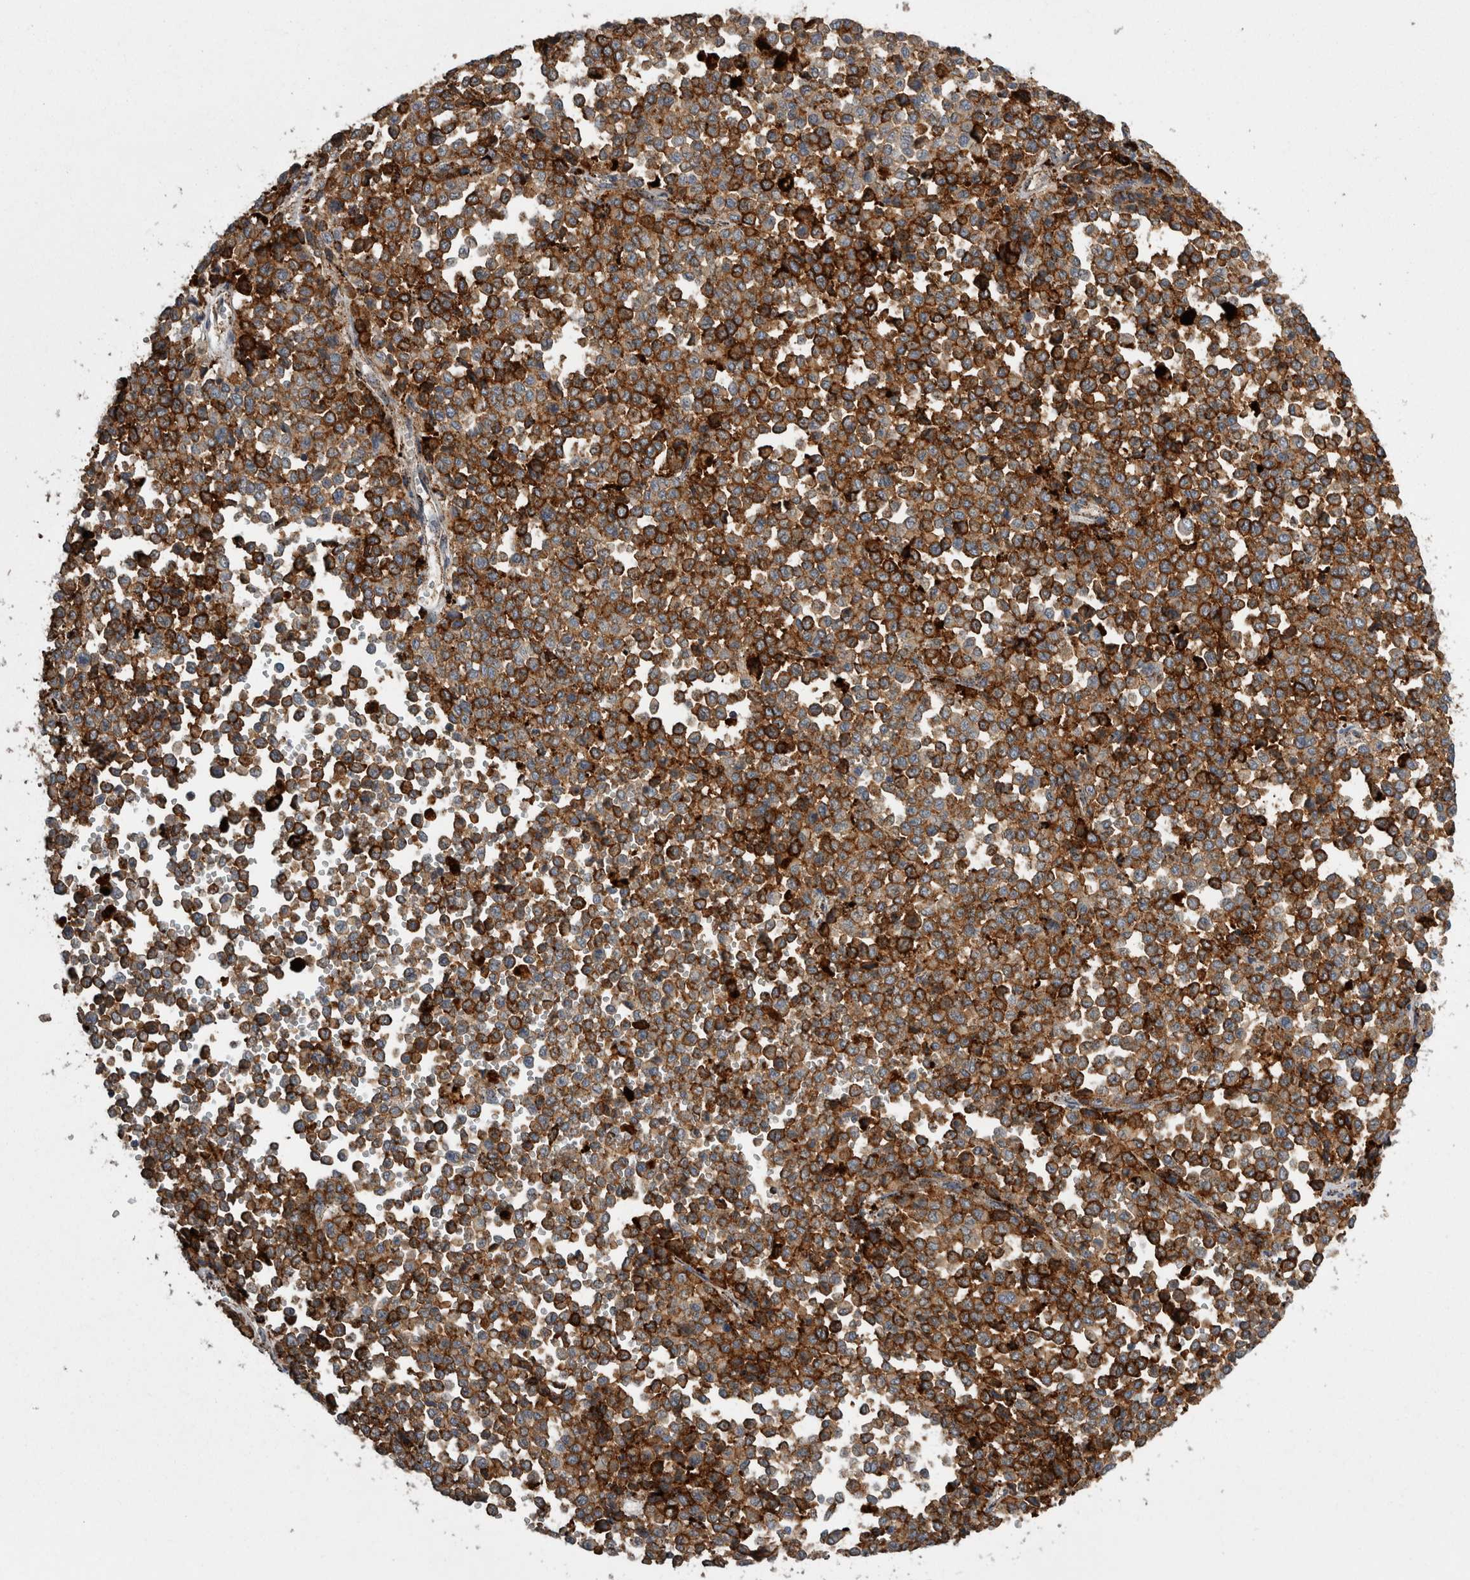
{"staining": {"intensity": "strong", "quantity": ">75%", "location": "cytoplasmic/membranous"}, "tissue": "melanoma", "cell_type": "Tumor cells", "image_type": "cancer", "snomed": [{"axis": "morphology", "description": "Malignant melanoma, Metastatic site"}, {"axis": "topography", "description": "Pancreas"}], "caption": "The micrograph demonstrates a brown stain indicating the presence of a protein in the cytoplasmic/membranous of tumor cells in melanoma.", "gene": "CTSZ", "patient": {"sex": "female", "age": 30}}